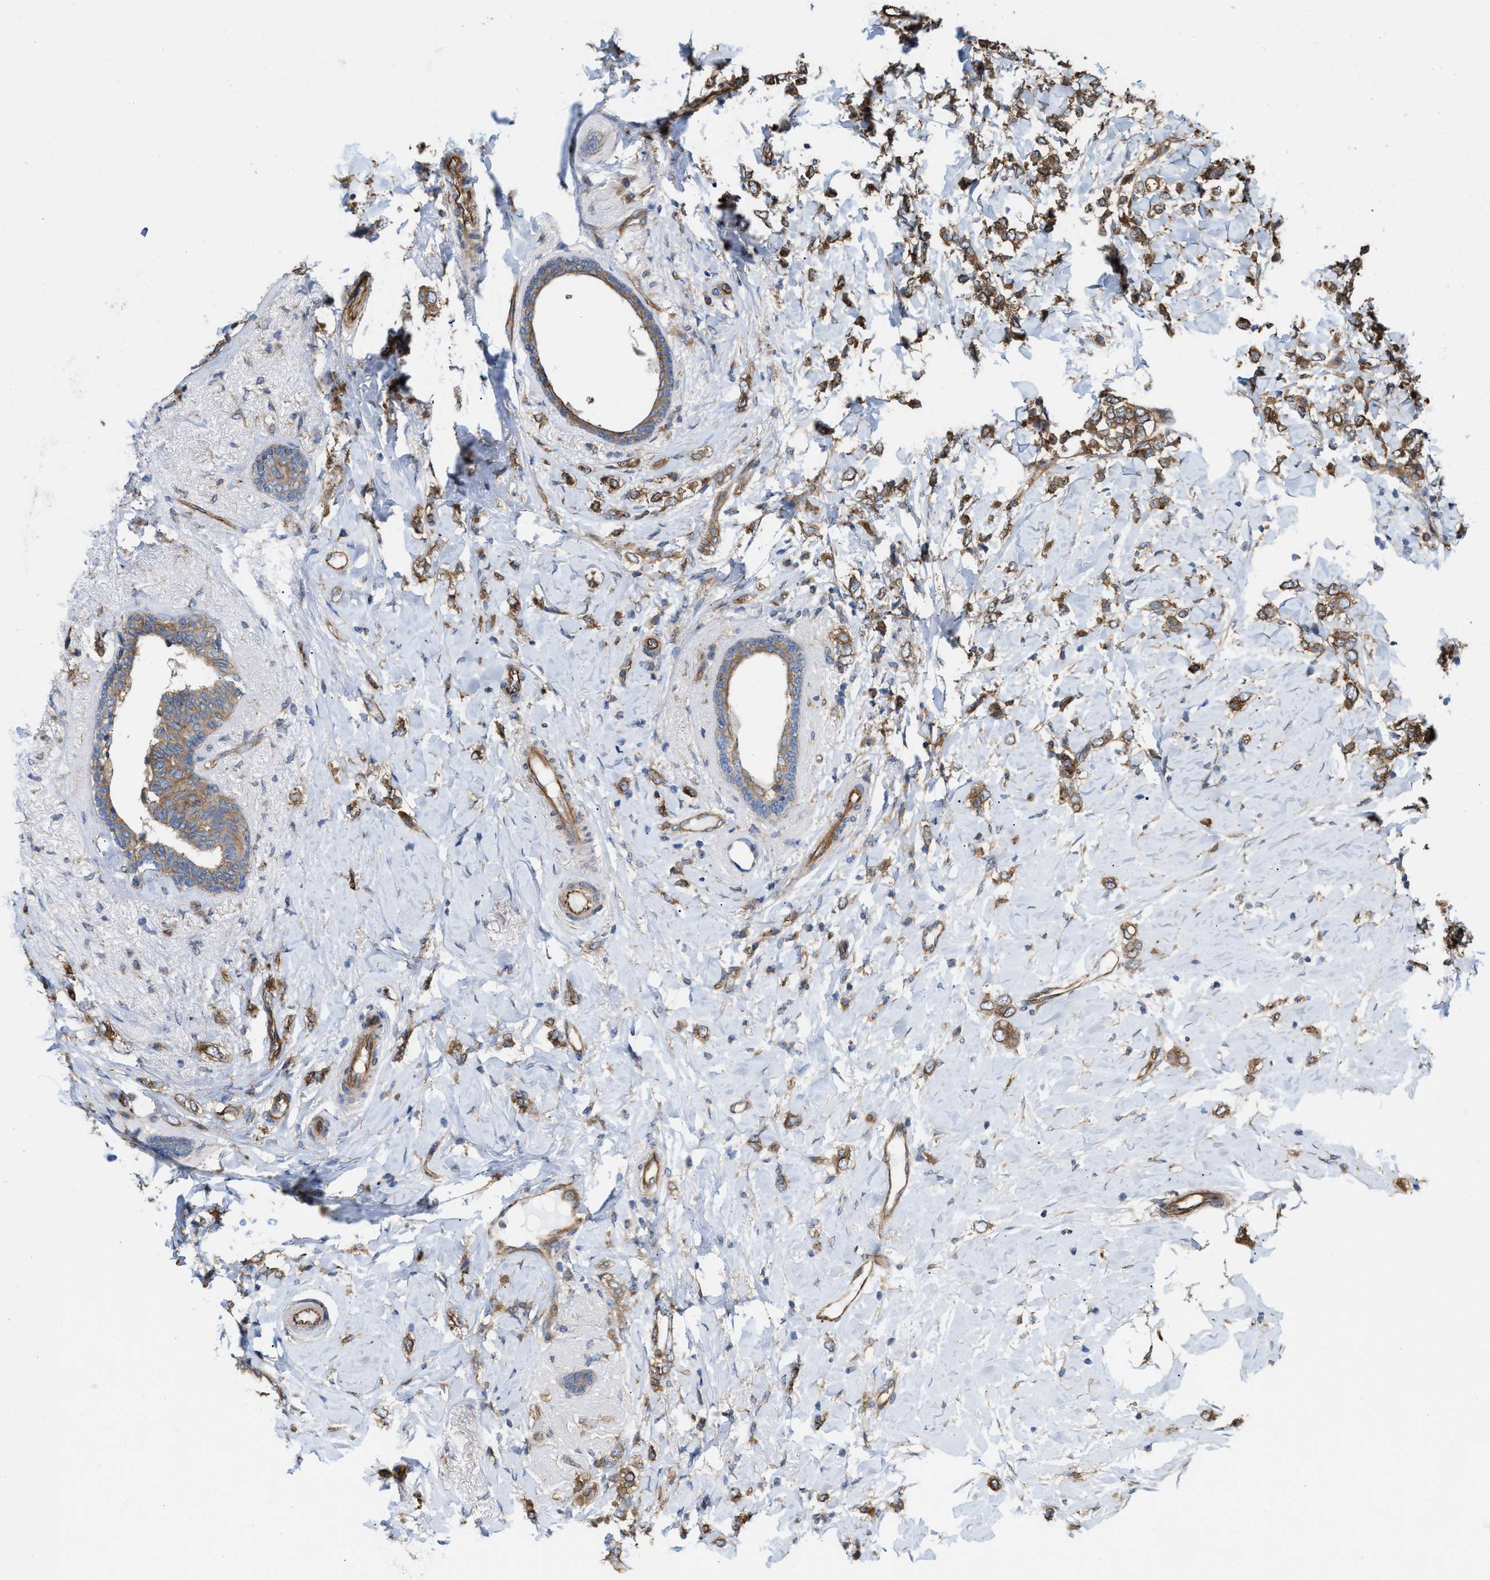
{"staining": {"intensity": "weak", "quantity": ">75%", "location": "cytoplasmic/membranous"}, "tissue": "breast cancer", "cell_type": "Tumor cells", "image_type": "cancer", "snomed": [{"axis": "morphology", "description": "Normal tissue, NOS"}, {"axis": "morphology", "description": "Lobular carcinoma"}, {"axis": "topography", "description": "Breast"}], "caption": "Breast cancer stained with DAB (3,3'-diaminobenzidine) immunohistochemistry shows low levels of weak cytoplasmic/membranous staining in about >75% of tumor cells. The protein of interest is stained brown, and the nuclei are stained in blue (DAB IHC with brightfield microscopy, high magnification).", "gene": "EPS15L1", "patient": {"sex": "female", "age": 47}}